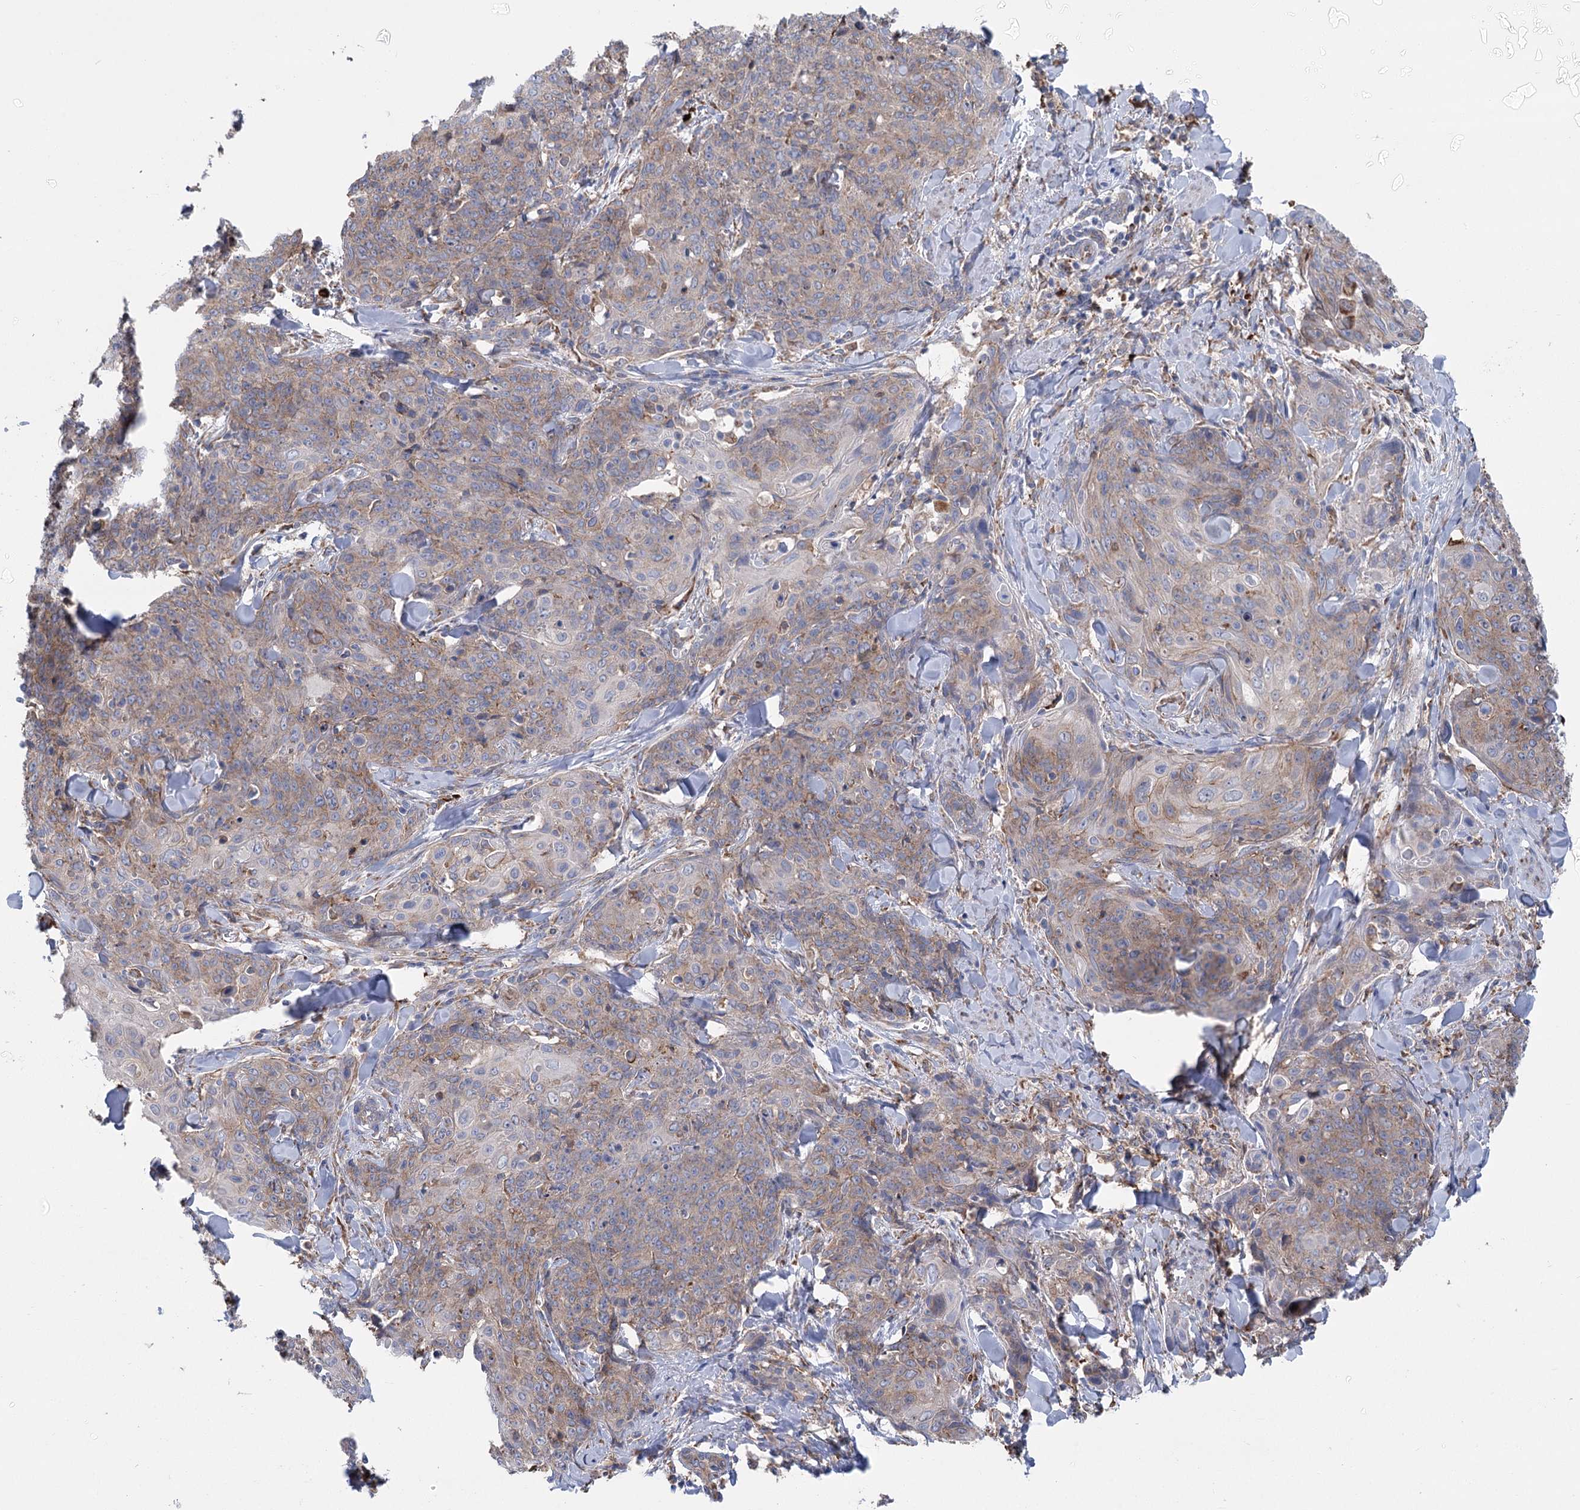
{"staining": {"intensity": "moderate", "quantity": "<25%", "location": "cytoplasmic/membranous"}, "tissue": "skin cancer", "cell_type": "Tumor cells", "image_type": "cancer", "snomed": [{"axis": "morphology", "description": "Squamous cell carcinoma, NOS"}, {"axis": "topography", "description": "Skin"}, {"axis": "topography", "description": "Vulva"}], "caption": "About <25% of tumor cells in human skin squamous cell carcinoma reveal moderate cytoplasmic/membranous protein staining as visualized by brown immunohistochemical staining.", "gene": "METTL24", "patient": {"sex": "female", "age": 85}}